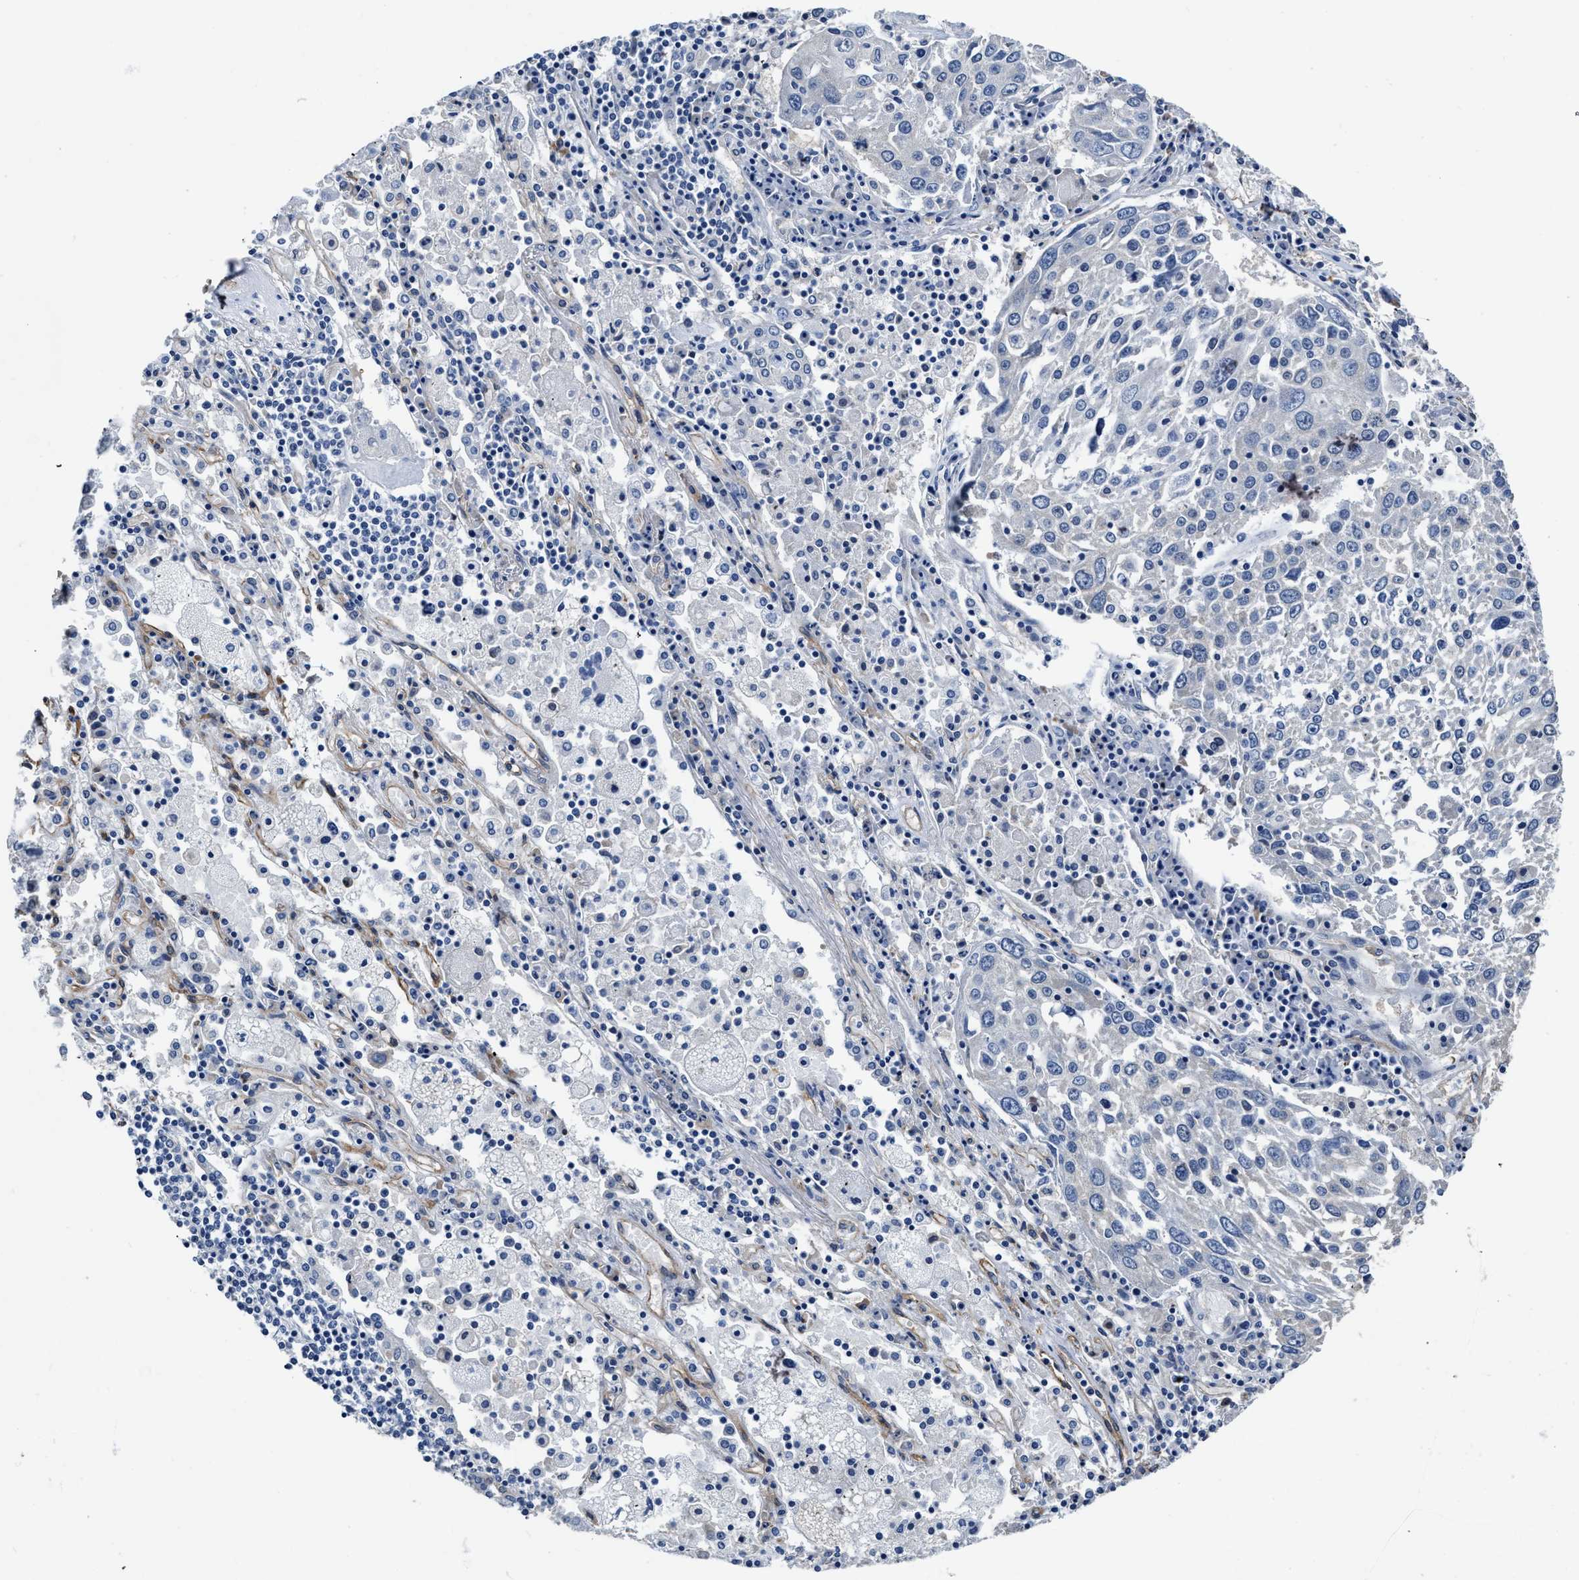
{"staining": {"intensity": "negative", "quantity": "none", "location": "none"}, "tissue": "lung cancer", "cell_type": "Tumor cells", "image_type": "cancer", "snomed": [{"axis": "morphology", "description": "Squamous cell carcinoma, NOS"}, {"axis": "topography", "description": "Lung"}], "caption": "The immunohistochemistry histopathology image has no significant staining in tumor cells of lung squamous cell carcinoma tissue.", "gene": "C22orf42", "patient": {"sex": "male", "age": 65}}